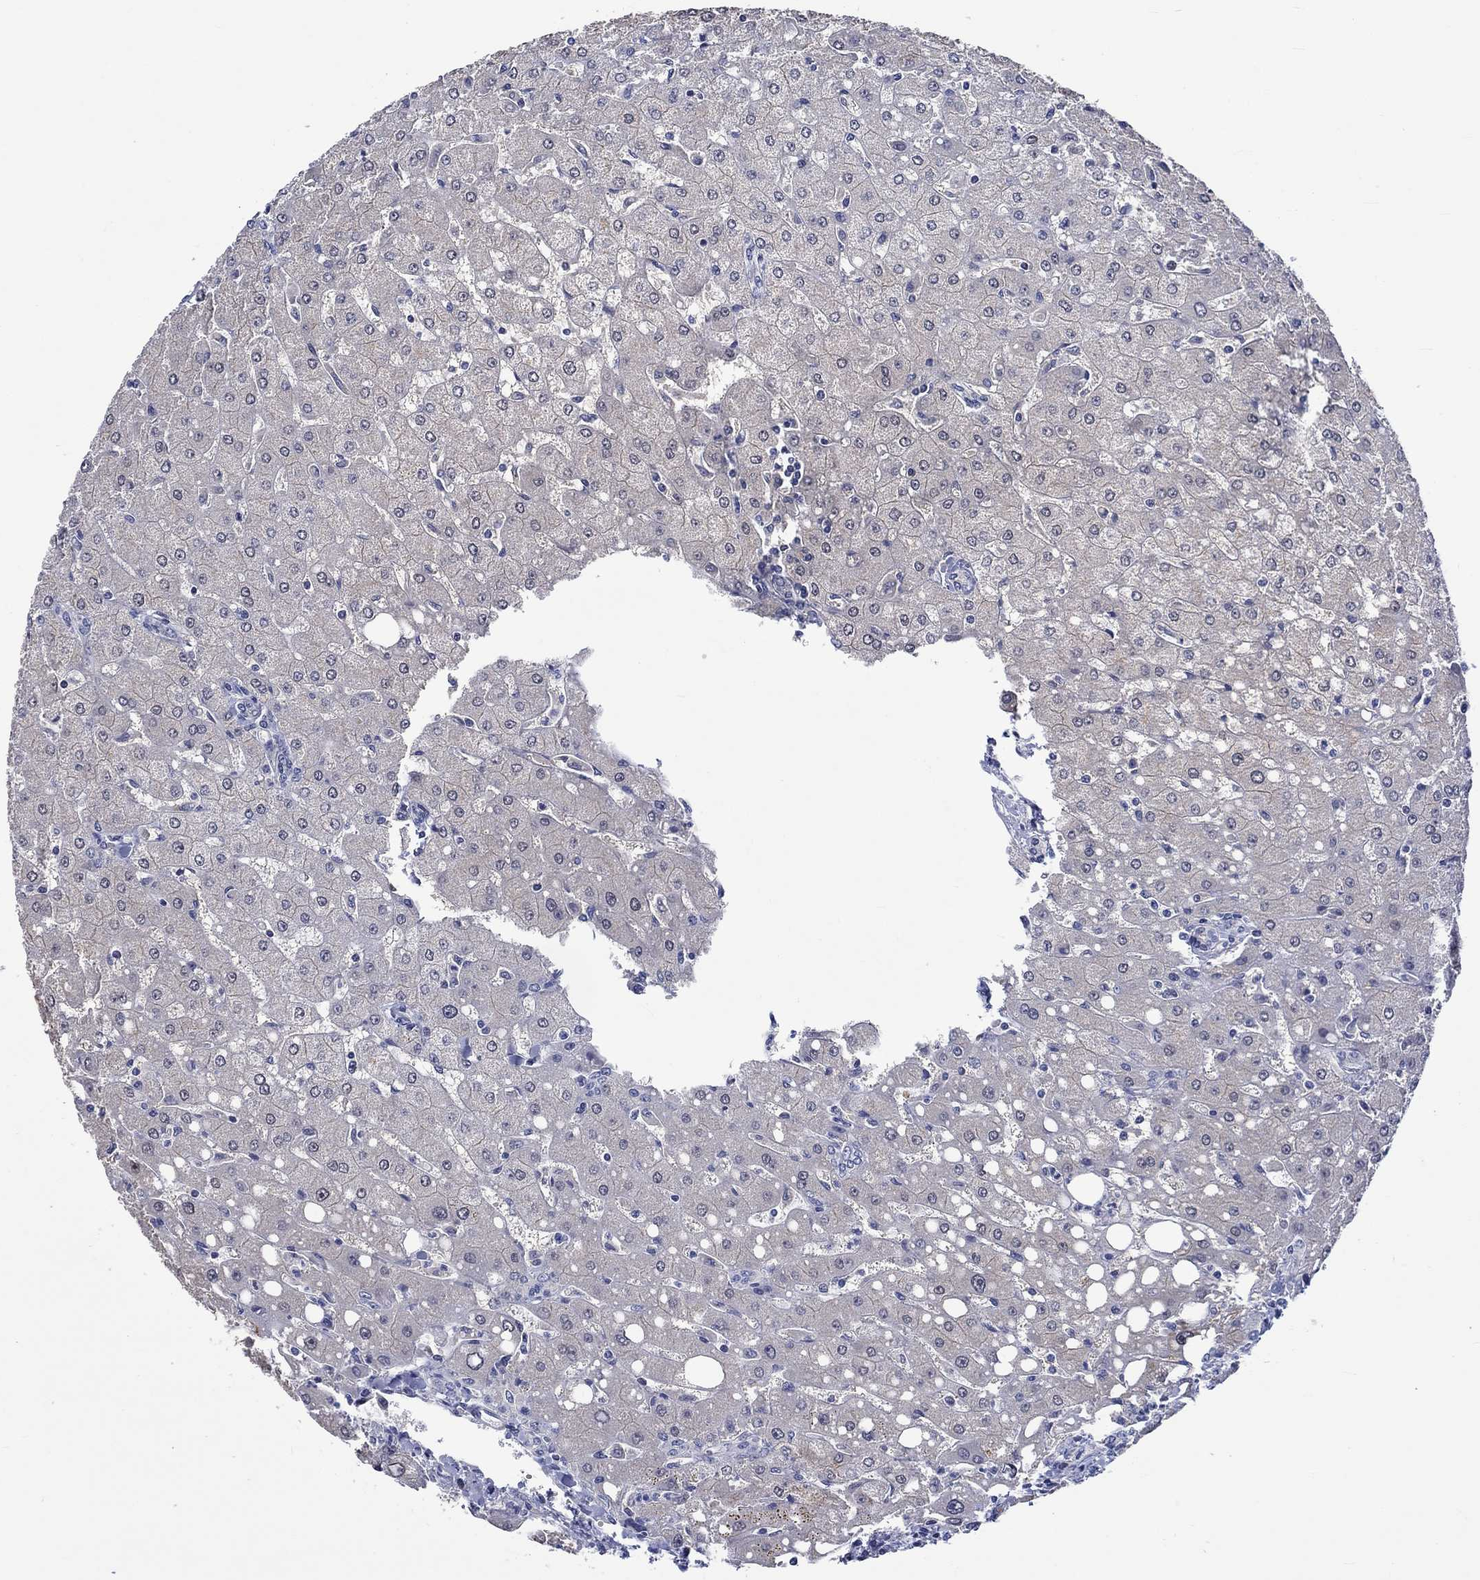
{"staining": {"intensity": "negative", "quantity": "none", "location": "none"}, "tissue": "liver", "cell_type": "Cholangiocytes", "image_type": "normal", "snomed": [{"axis": "morphology", "description": "Normal tissue, NOS"}, {"axis": "topography", "description": "Liver"}], "caption": "Cholangiocytes show no significant staining in normal liver. (IHC, brightfield microscopy, high magnification).", "gene": "E2F8", "patient": {"sex": "female", "age": 53}}